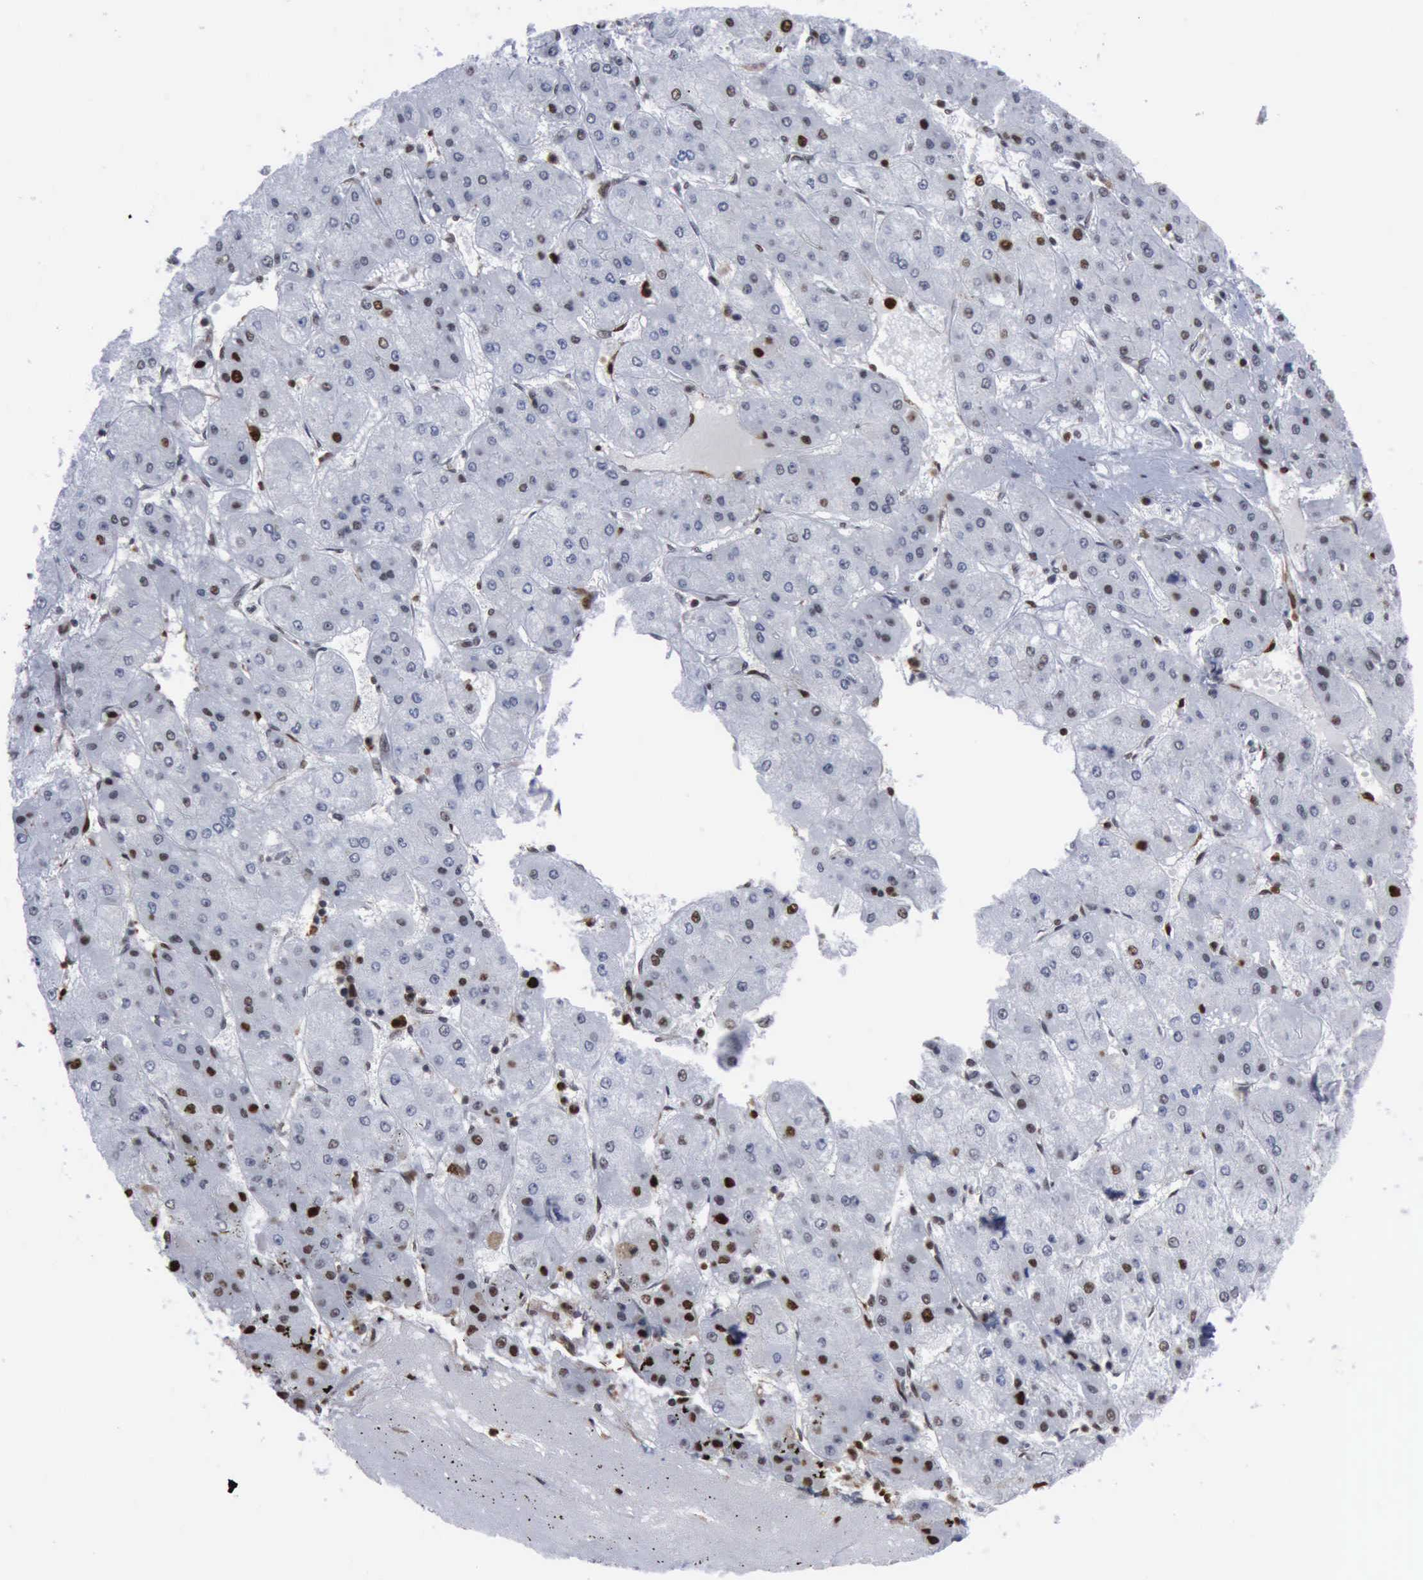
{"staining": {"intensity": "weak", "quantity": "<25%", "location": "nuclear"}, "tissue": "liver cancer", "cell_type": "Tumor cells", "image_type": "cancer", "snomed": [{"axis": "morphology", "description": "Carcinoma, Hepatocellular, NOS"}, {"axis": "topography", "description": "Liver"}], "caption": "This is an immunohistochemistry micrograph of human liver cancer. There is no expression in tumor cells.", "gene": "PCNA", "patient": {"sex": "female", "age": 52}}